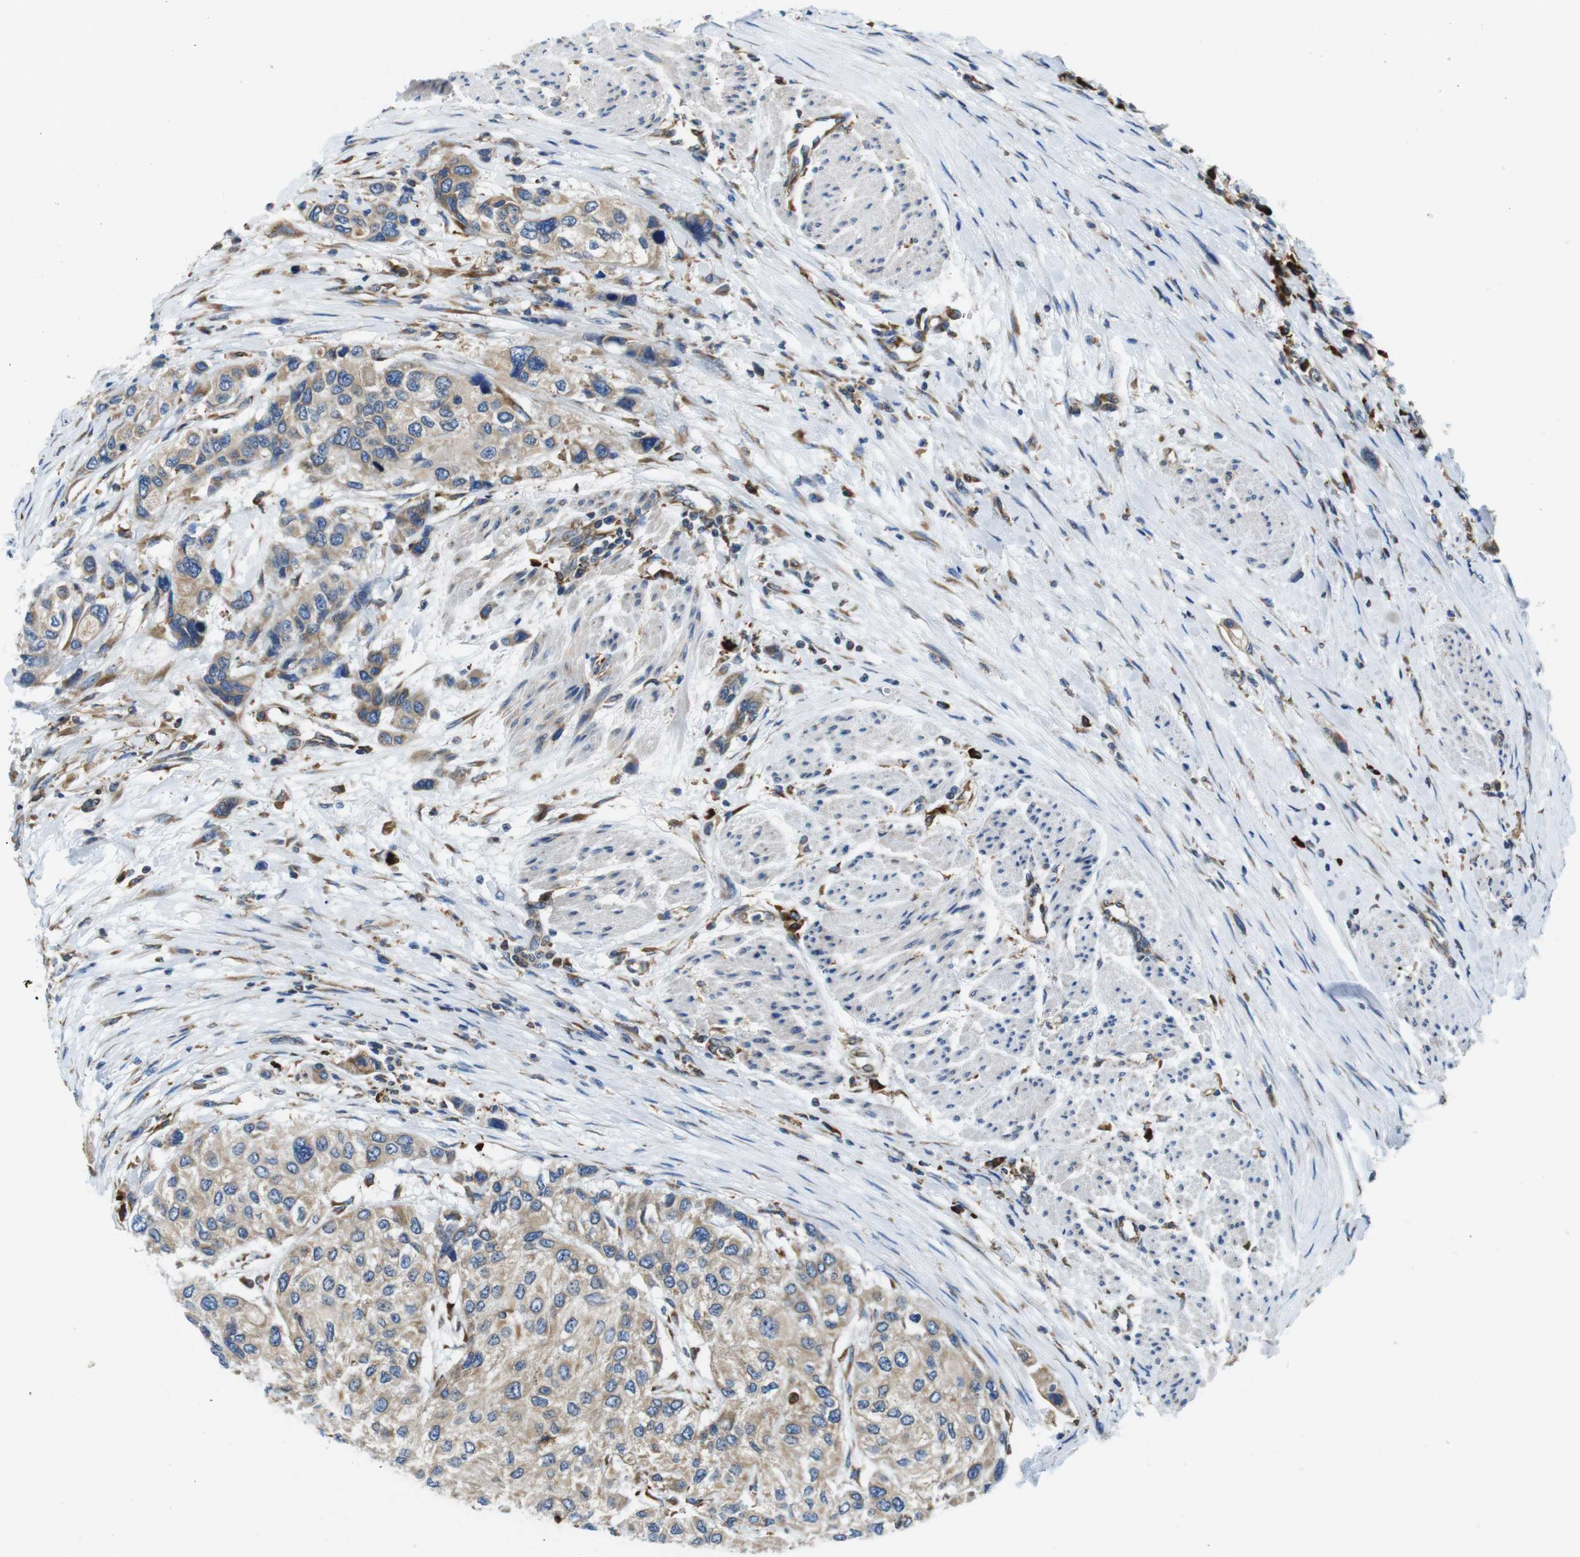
{"staining": {"intensity": "weak", "quantity": ">75%", "location": "cytoplasmic/membranous"}, "tissue": "urothelial cancer", "cell_type": "Tumor cells", "image_type": "cancer", "snomed": [{"axis": "morphology", "description": "Urothelial carcinoma, High grade"}, {"axis": "topography", "description": "Urinary bladder"}], "caption": "Weak cytoplasmic/membranous expression is identified in approximately >75% of tumor cells in urothelial cancer.", "gene": "UGGT1", "patient": {"sex": "female", "age": 56}}